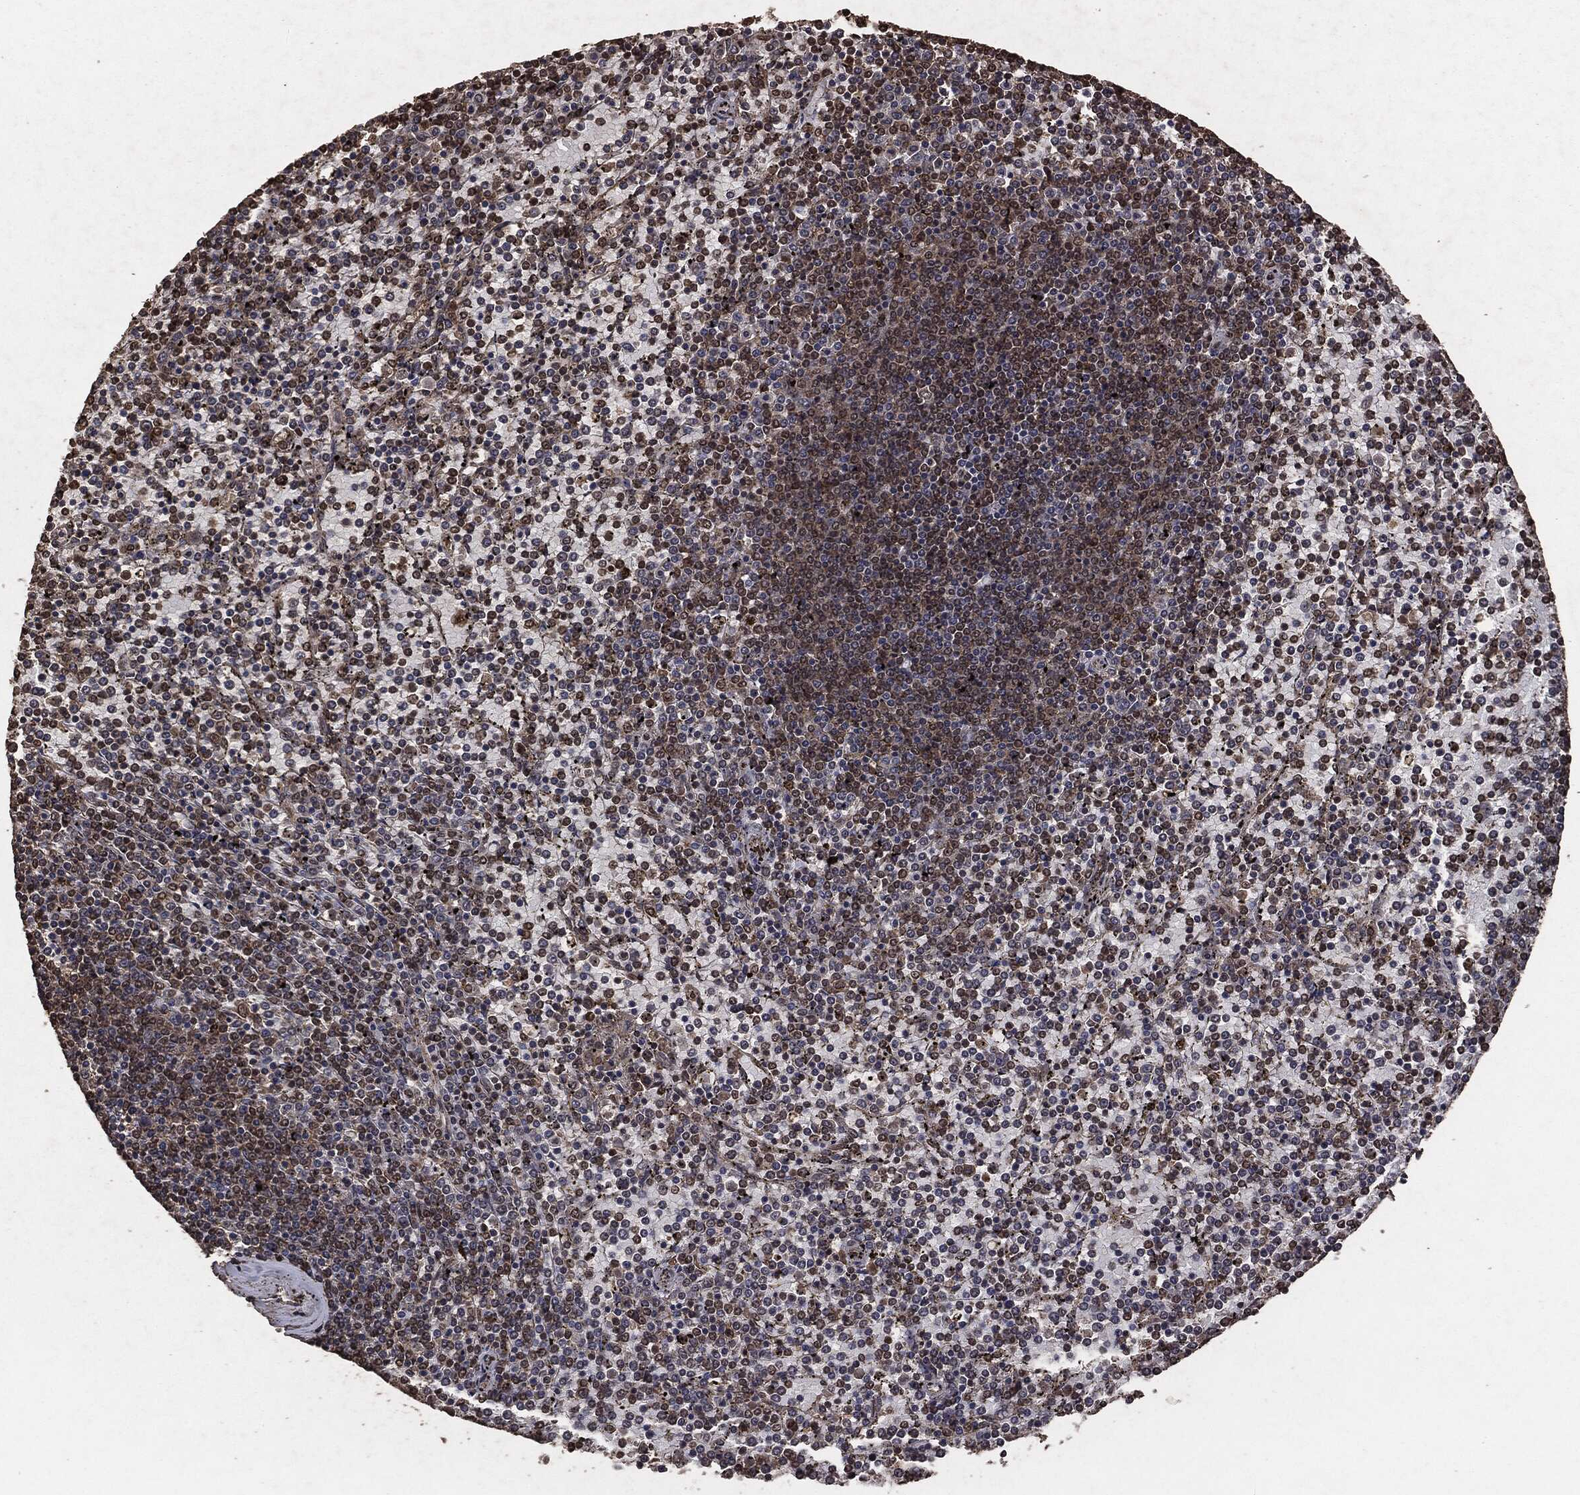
{"staining": {"intensity": "weak", "quantity": "25%-75%", "location": "cytoplasmic/membranous"}, "tissue": "lymphoma", "cell_type": "Tumor cells", "image_type": "cancer", "snomed": [{"axis": "morphology", "description": "Malignant lymphoma, non-Hodgkin's type, Low grade"}, {"axis": "topography", "description": "Spleen"}], "caption": "Immunohistochemical staining of human malignant lymphoma, non-Hodgkin's type (low-grade) reveals low levels of weak cytoplasmic/membranous protein expression in about 25%-75% of tumor cells. Immunohistochemistry stains the protein in brown and the nuclei are stained blue.", "gene": "AKT1S1", "patient": {"sex": "female", "age": 77}}